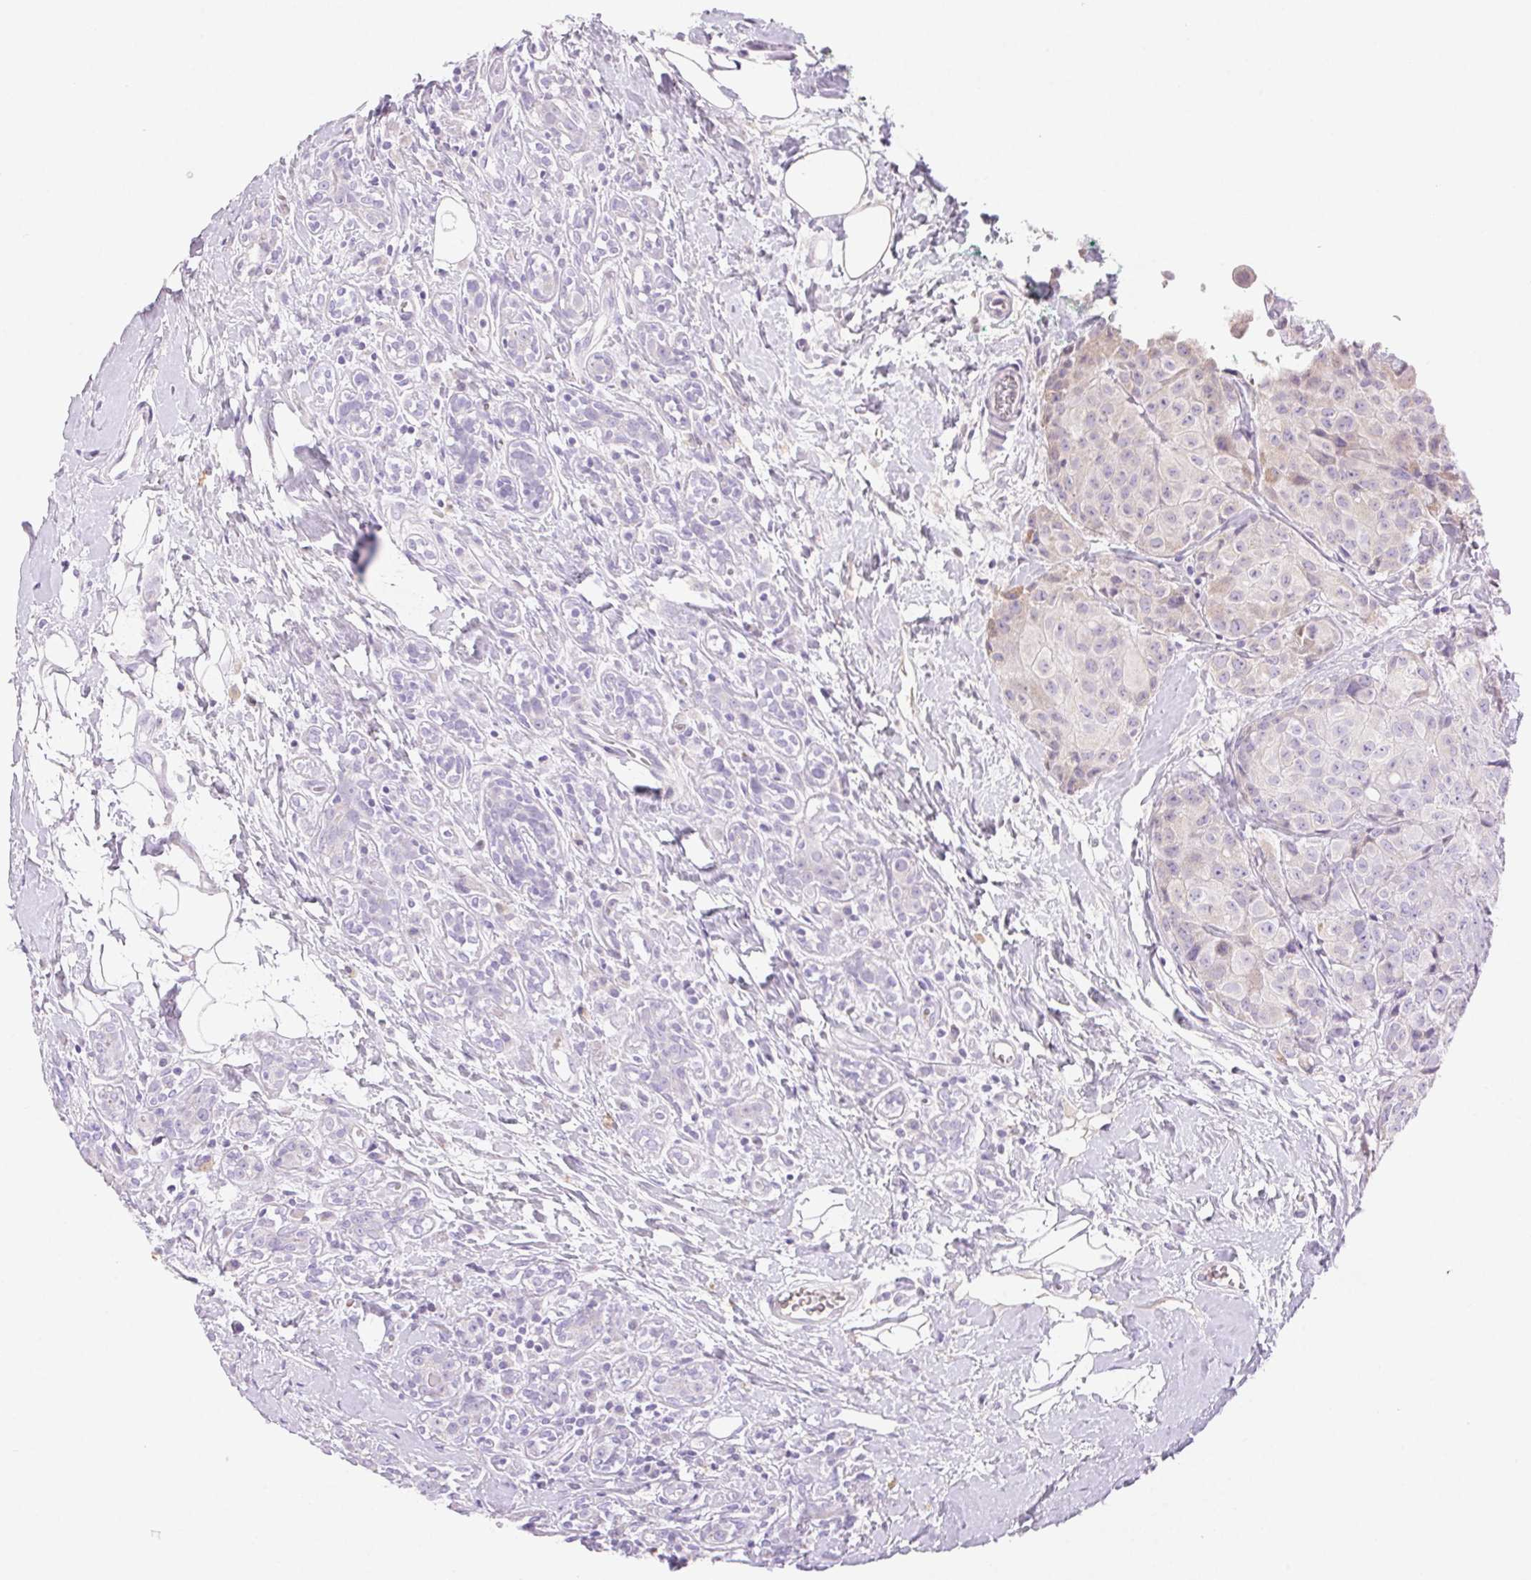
{"staining": {"intensity": "negative", "quantity": "none", "location": "none"}, "tissue": "breast cancer", "cell_type": "Tumor cells", "image_type": "cancer", "snomed": [{"axis": "morphology", "description": "Duct carcinoma"}, {"axis": "topography", "description": "Breast"}], "caption": "The IHC micrograph has no significant positivity in tumor cells of breast infiltrating ductal carcinoma tissue.", "gene": "ARHGAP11B", "patient": {"sex": "female", "age": 43}}